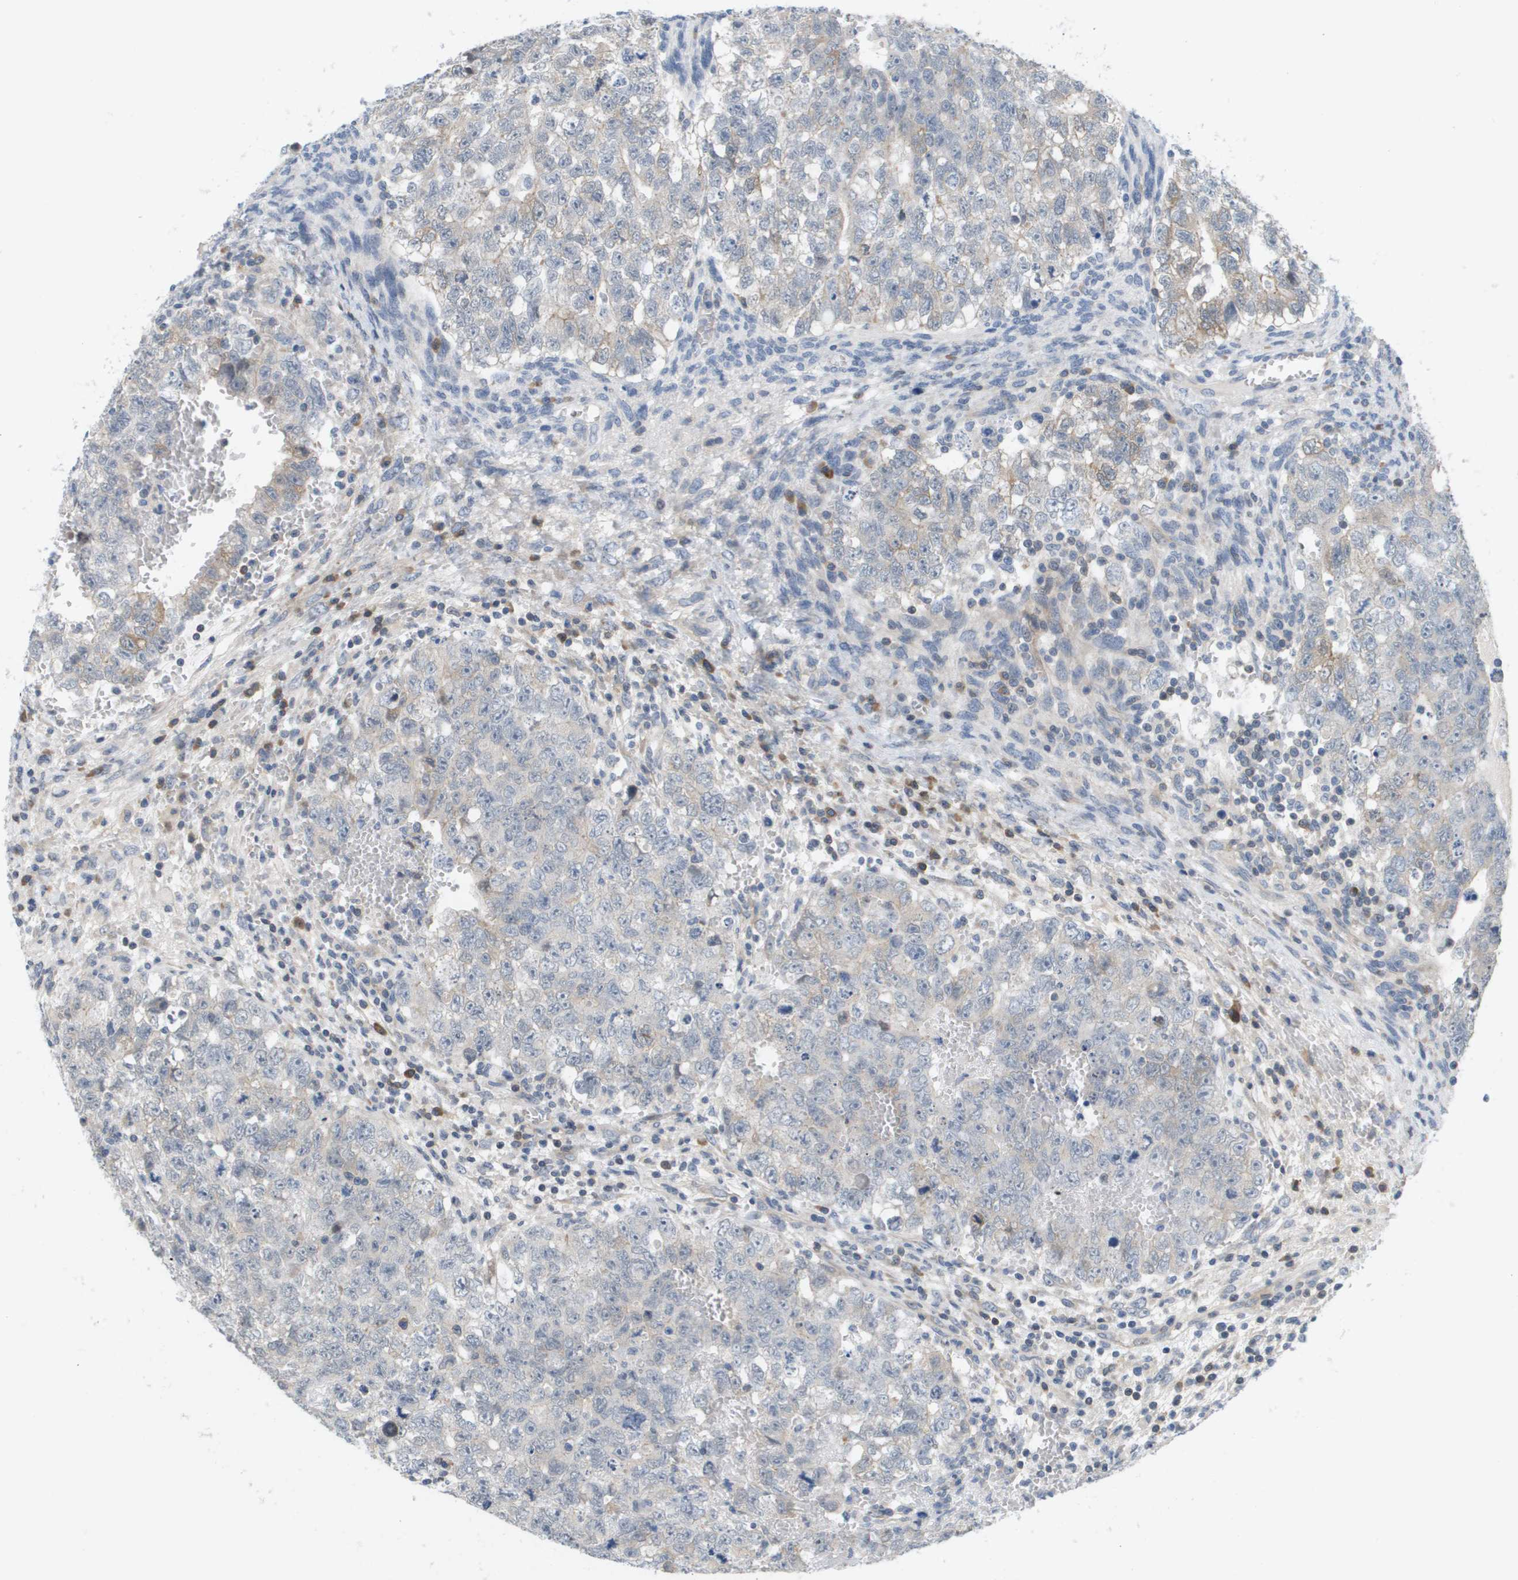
{"staining": {"intensity": "negative", "quantity": "none", "location": "none"}, "tissue": "testis cancer", "cell_type": "Tumor cells", "image_type": "cancer", "snomed": [{"axis": "morphology", "description": "Seminoma, NOS"}, {"axis": "morphology", "description": "Carcinoma, Embryonal, NOS"}, {"axis": "topography", "description": "Testis"}], "caption": "A high-resolution micrograph shows immunohistochemistry staining of testis cancer, which displays no significant staining in tumor cells. The staining is performed using DAB brown chromogen with nuclei counter-stained in using hematoxylin.", "gene": "MARCHF8", "patient": {"sex": "male", "age": 38}}